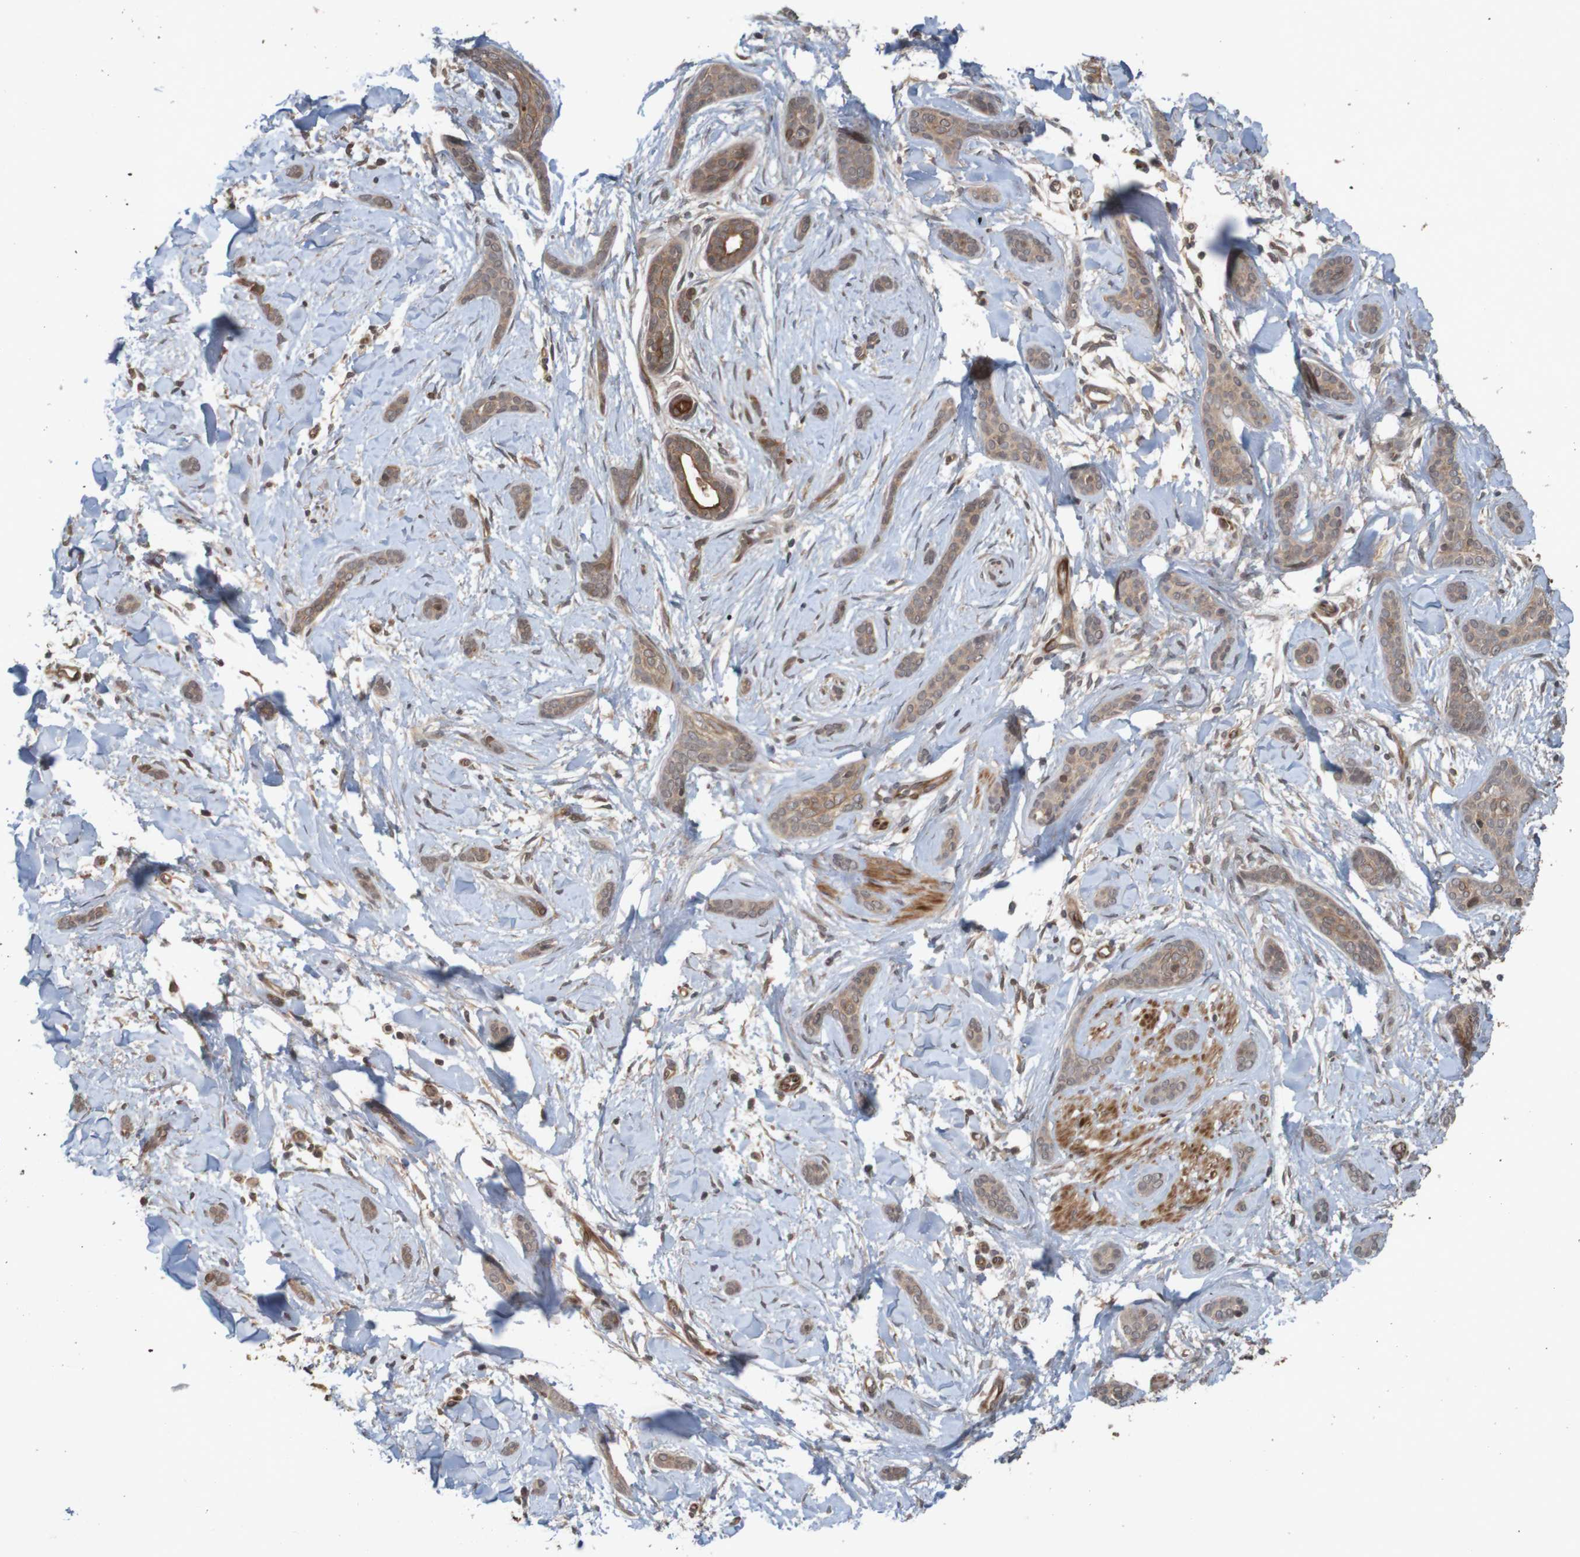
{"staining": {"intensity": "weak", "quantity": ">75%", "location": "cytoplasmic/membranous"}, "tissue": "skin cancer", "cell_type": "Tumor cells", "image_type": "cancer", "snomed": [{"axis": "morphology", "description": "Basal cell carcinoma"}, {"axis": "morphology", "description": "Adnexal tumor, benign"}, {"axis": "topography", "description": "Skin"}], "caption": "A micrograph showing weak cytoplasmic/membranous staining in approximately >75% of tumor cells in benign adnexal tumor (skin), as visualized by brown immunohistochemical staining.", "gene": "ARHGEF11", "patient": {"sex": "female", "age": 42}}